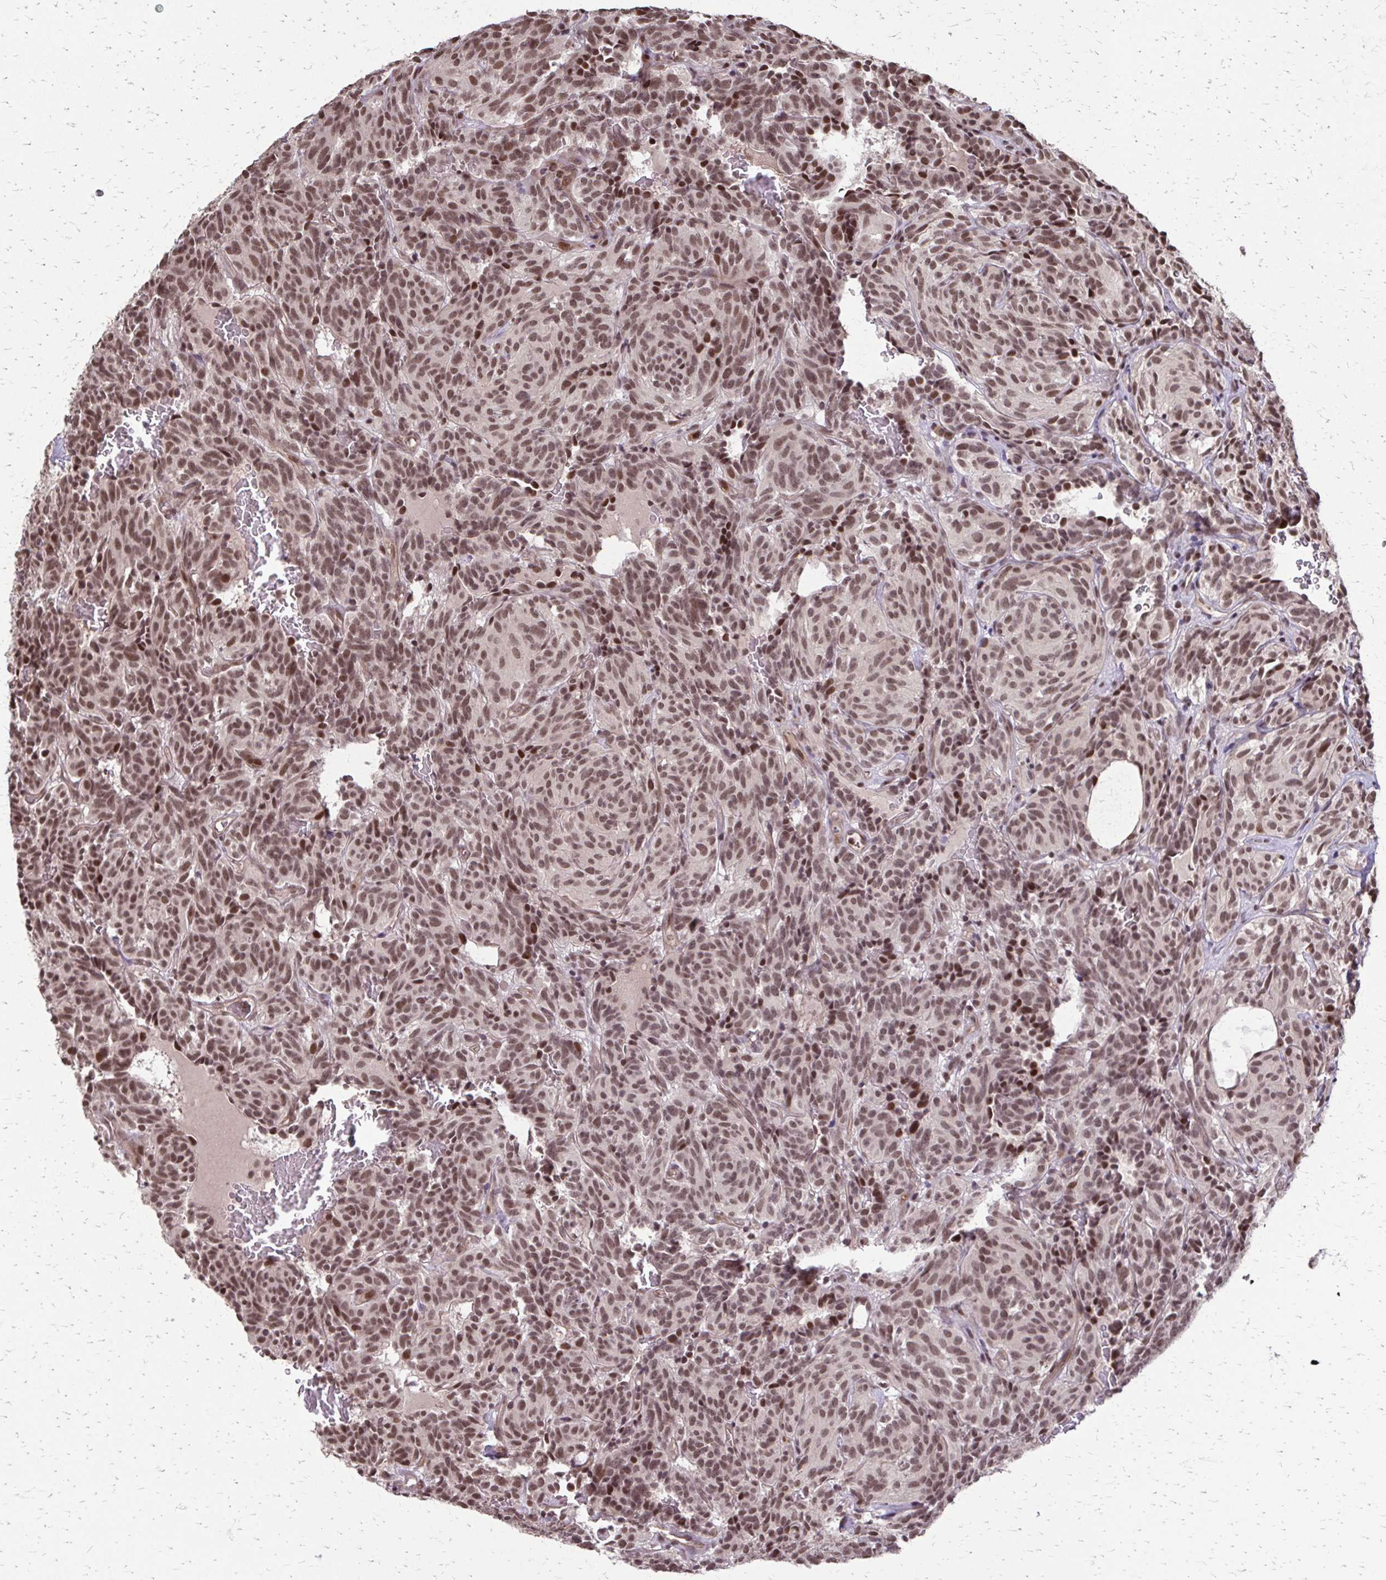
{"staining": {"intensity": "moderate", "quantity": ">75%", "location": "nuclear"}, "tissue": "carcinoid", "cell_type": "Tumor cells", "image_type": "cancer", "snomed": [{"axis": "morphology", "description": "Carcinoid, malignant, NOS"}, {"axis": "topography", "description": "Lung"}], "caption": "The image reveals a brown stain indicating the presence of a protein in the nuclear of tumor cells in carcinoid (malignant).", "gene": "SS18", "patient": {"sex": "female", "age": 61}}